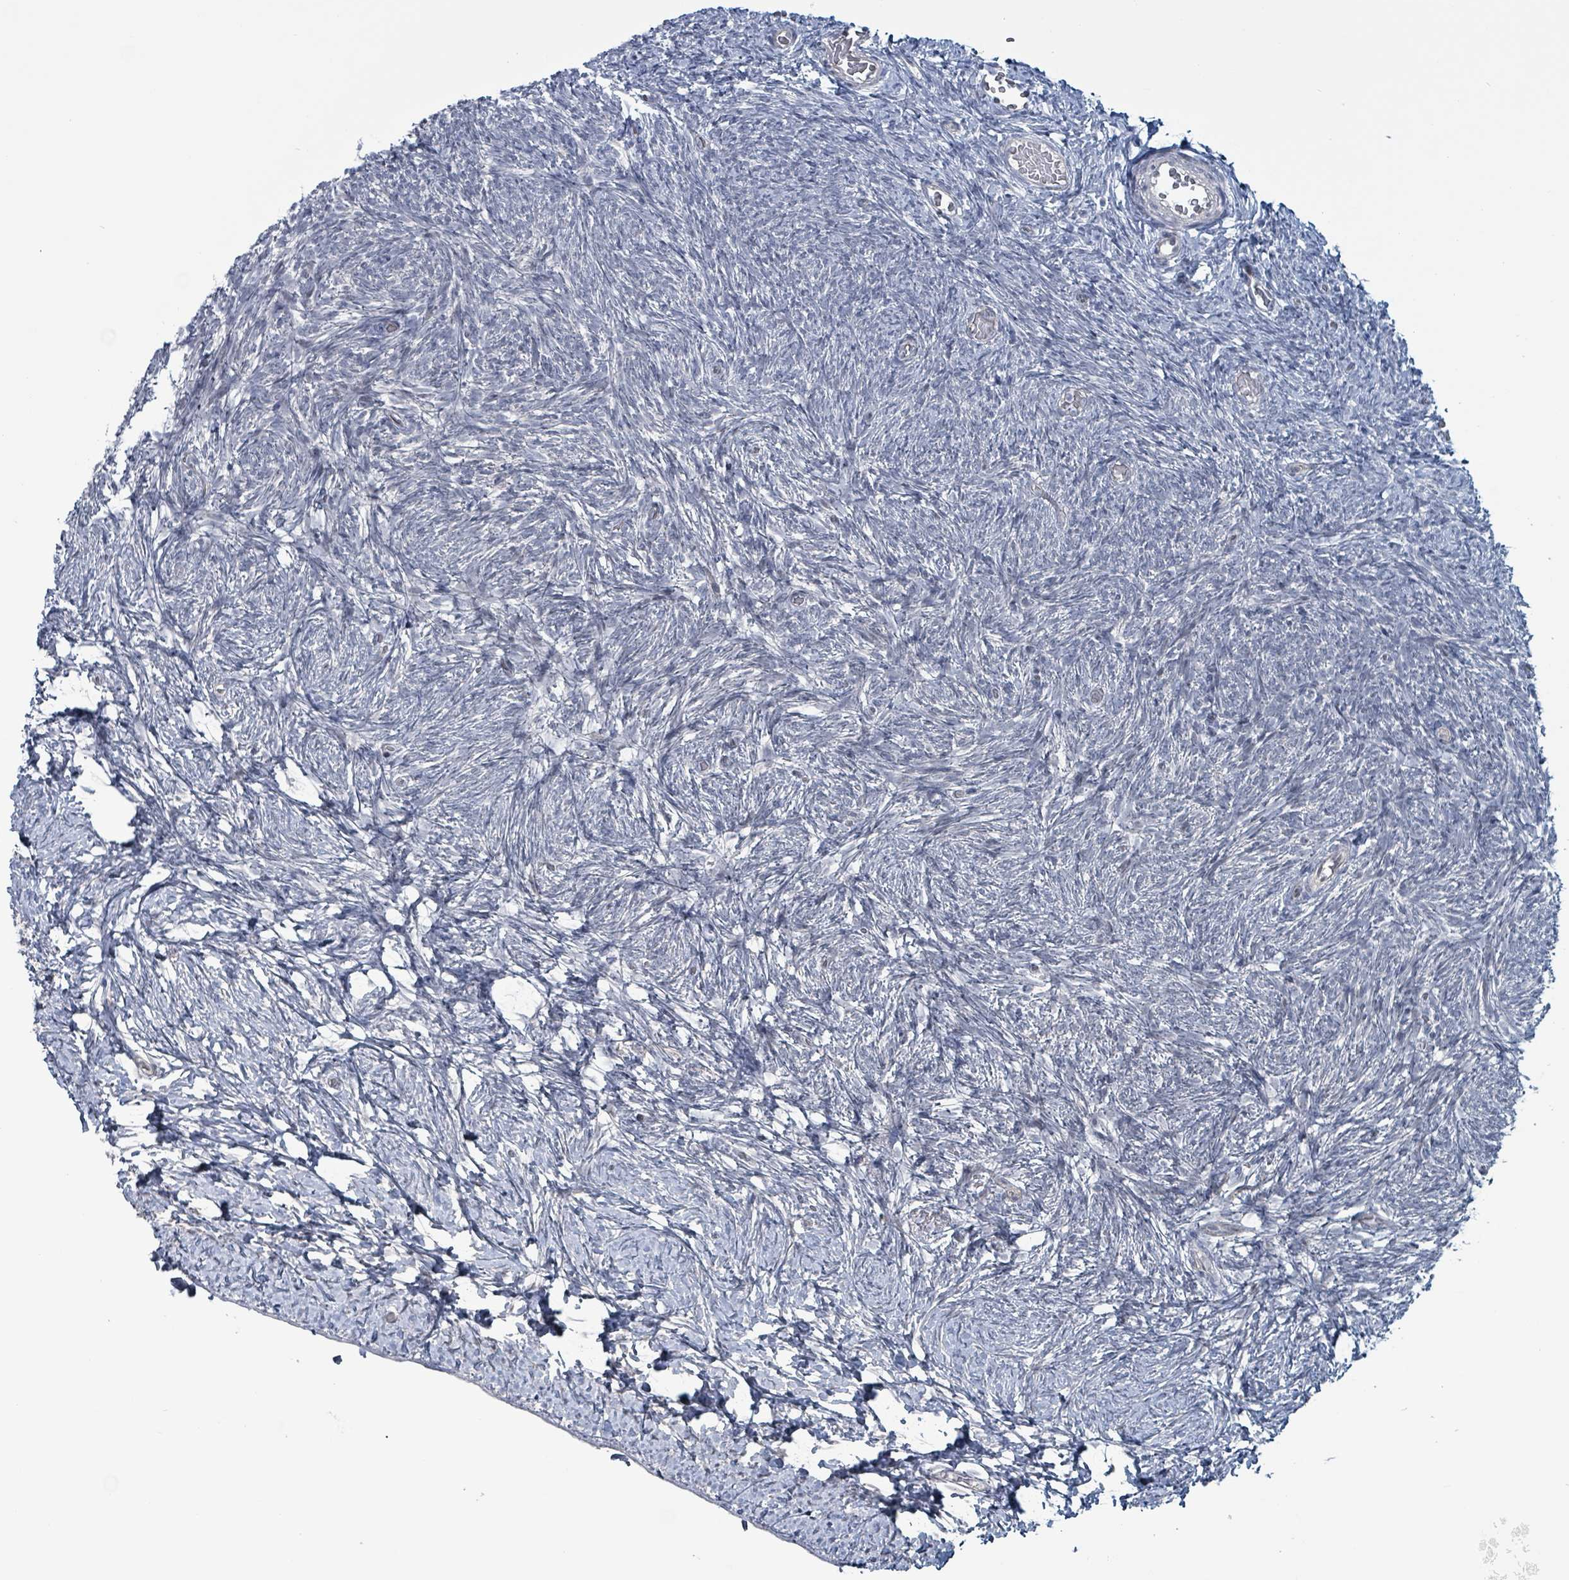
{"staining": {"intensity": "negative", "quantity": "none", "location": "none"}, "tissue": "ovary", "cell_type": "Follicle cells", "image_type": "normal", "snomed": [{"axis": "morphology", "description": "Normal tissue, NOS"}, {"axis": "topography", "description": "Ovary"}], "caption": "Immunohistochemical staining of unremarkable ovary exhibits no significant positivity in follicle cells.", "gene": "BIVM", "patient": {"sex": "female", "age": 39}}